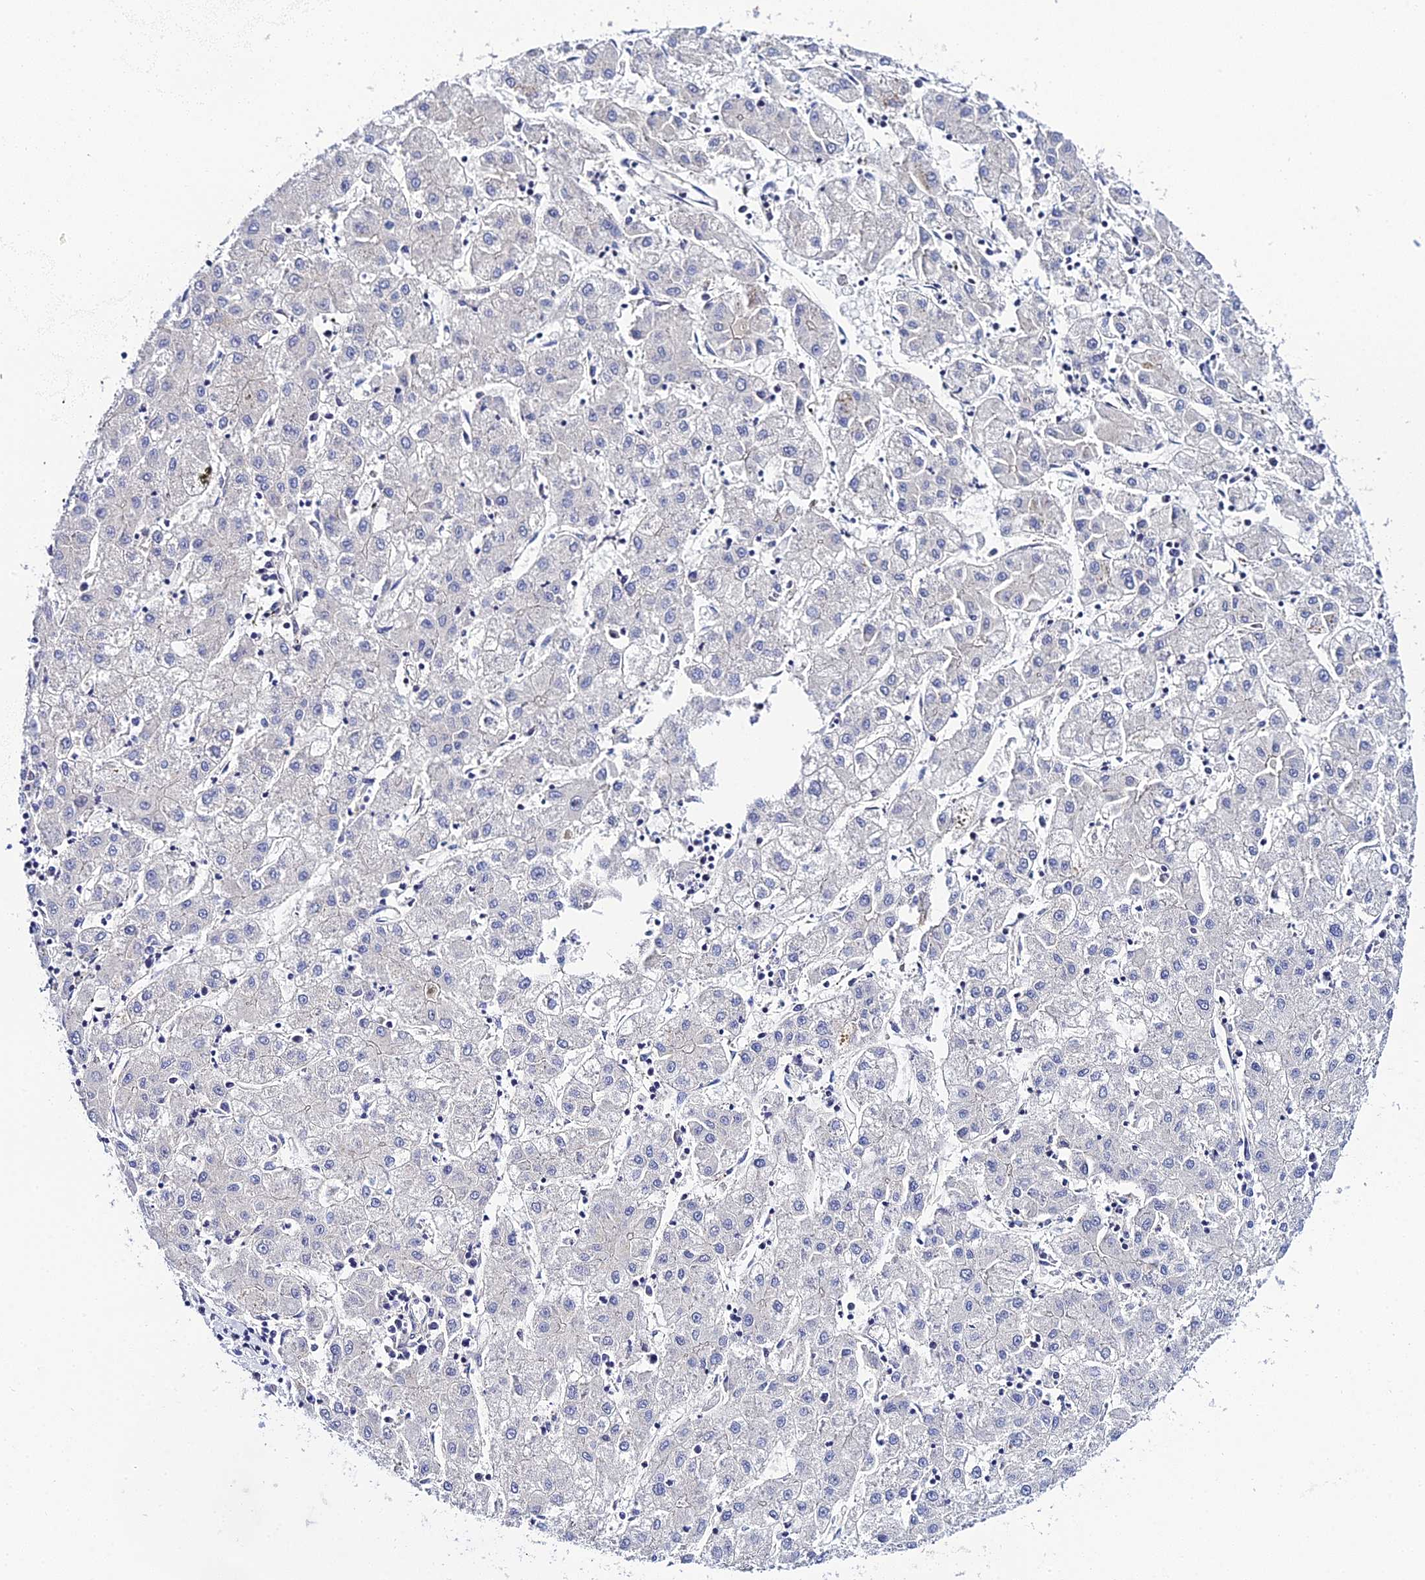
{"staining": {"intensity": "negative", "quantity": "none", "location": "none"}, "tissue": "liver cancer", "cell_type": "Tumor cells", "image_type": "cancer", "snomed": [{"axis": "morphology", "description": "Carcinoma, Hepatocellular, NOS"}, {"axis": "topography", "description": "Liver"}], "caption": "High magnification brightfield microscopy of liver cancer (hepatocellular carcinoma) stained with DAB (3,3'-diaminobenzidine) (brown) and counterstained with hematoxylin (blue): tumor cells show no significant staining. The staining is performed using DAB (3,3'-diaminobenzidine) brown chromogen with nuclei counter-stained in using hematoxylin.", "gene": "APOBEC3H", "patient": {"sex": "male", "age": 72}}